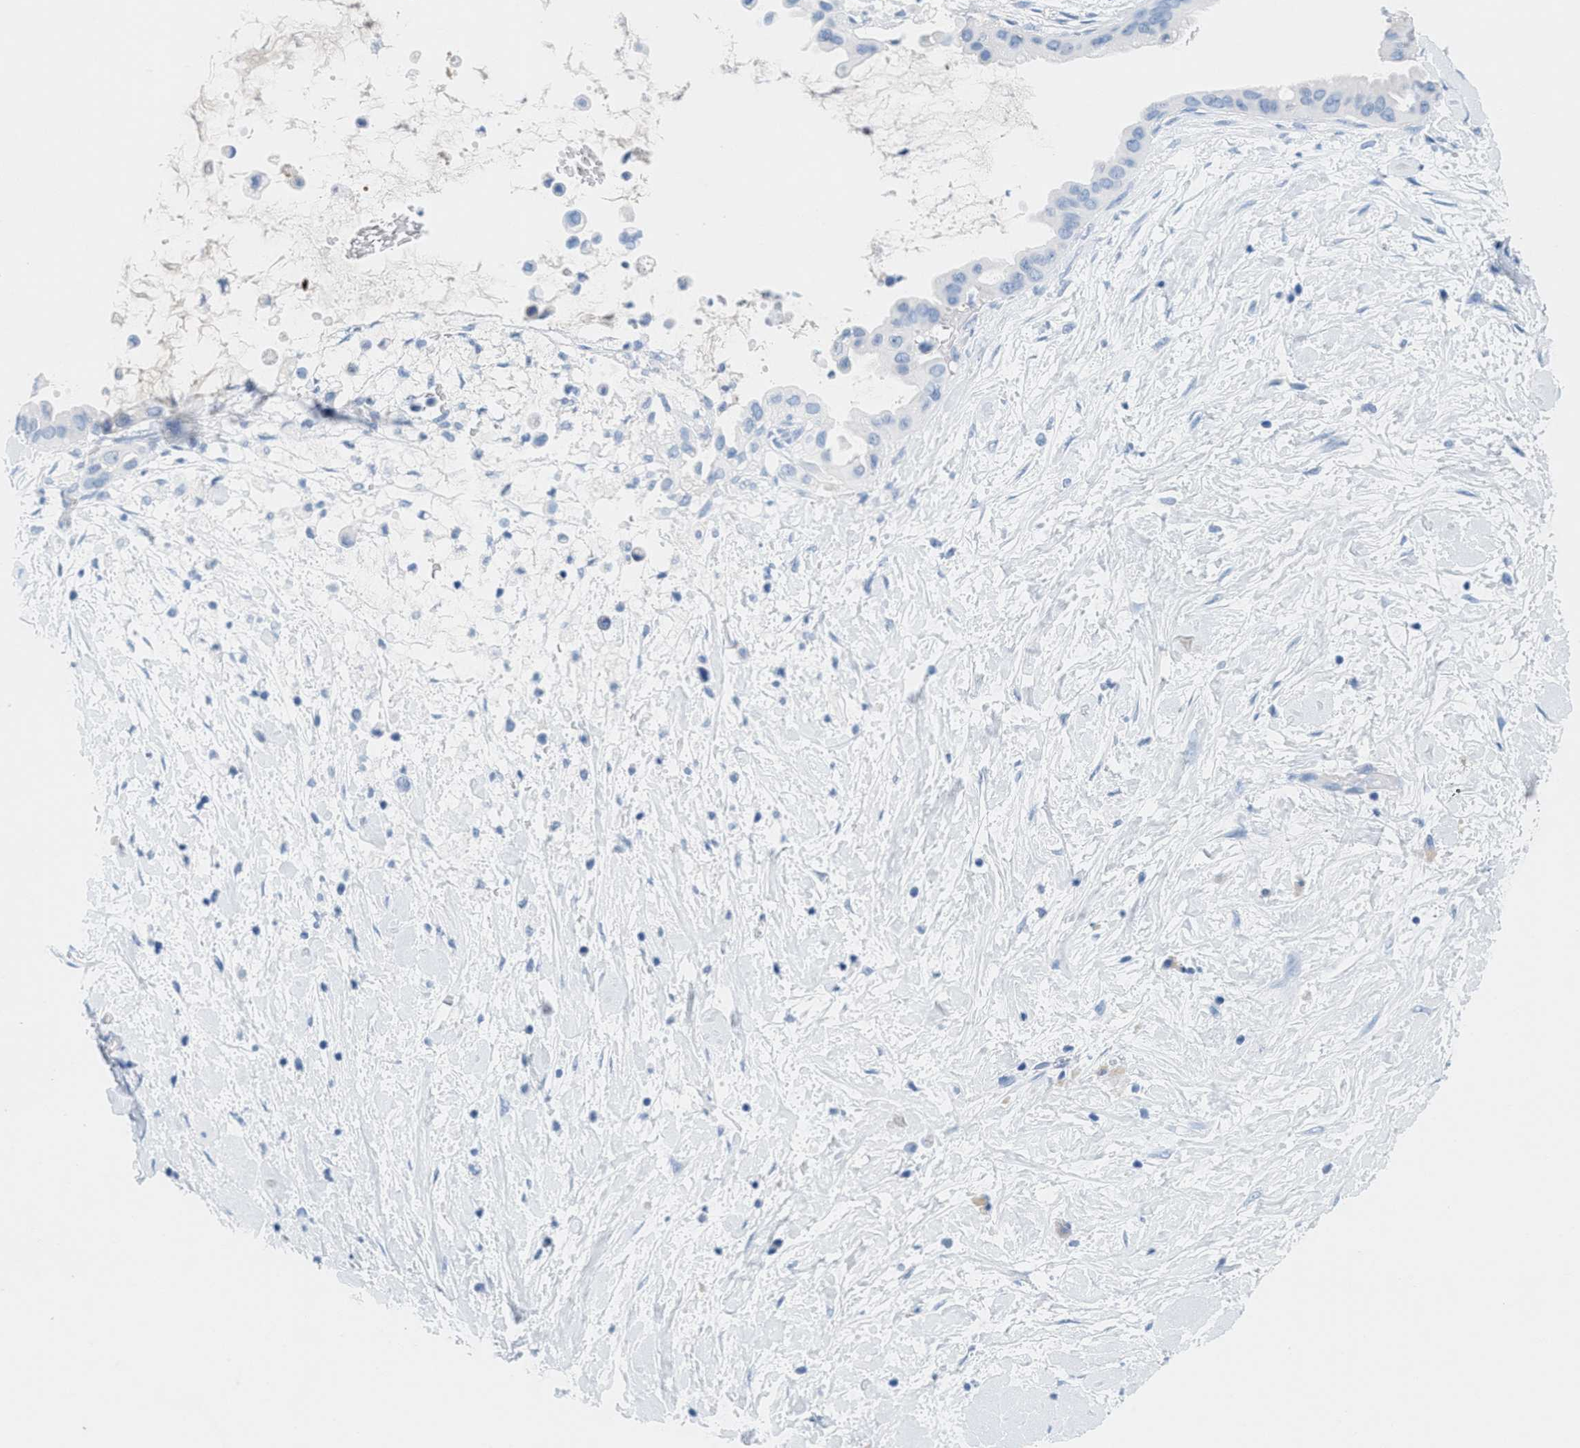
{"staining": {"intensity": "negative", "quantity": "none", "location": "none"}, "tissue": "pancreatic cancer", "cell_type": "Tumor cells", "image_type": "cancer", "snomed": [{"axis": "morphology", "description": "Adenocarcinoma, NOS"}, {"axis": "topography", "description": "Pancreas"}], "caption": "Tumor cells are negative for brown protein staining in pancreatic cancer. Brightfield microscopy of immunohistochemistry stained with DAB (brown) and hematoxylin (blue), captured at high magnification.", "gene": "GPM6A", "patient": {"sex": "male", "age": 55}}